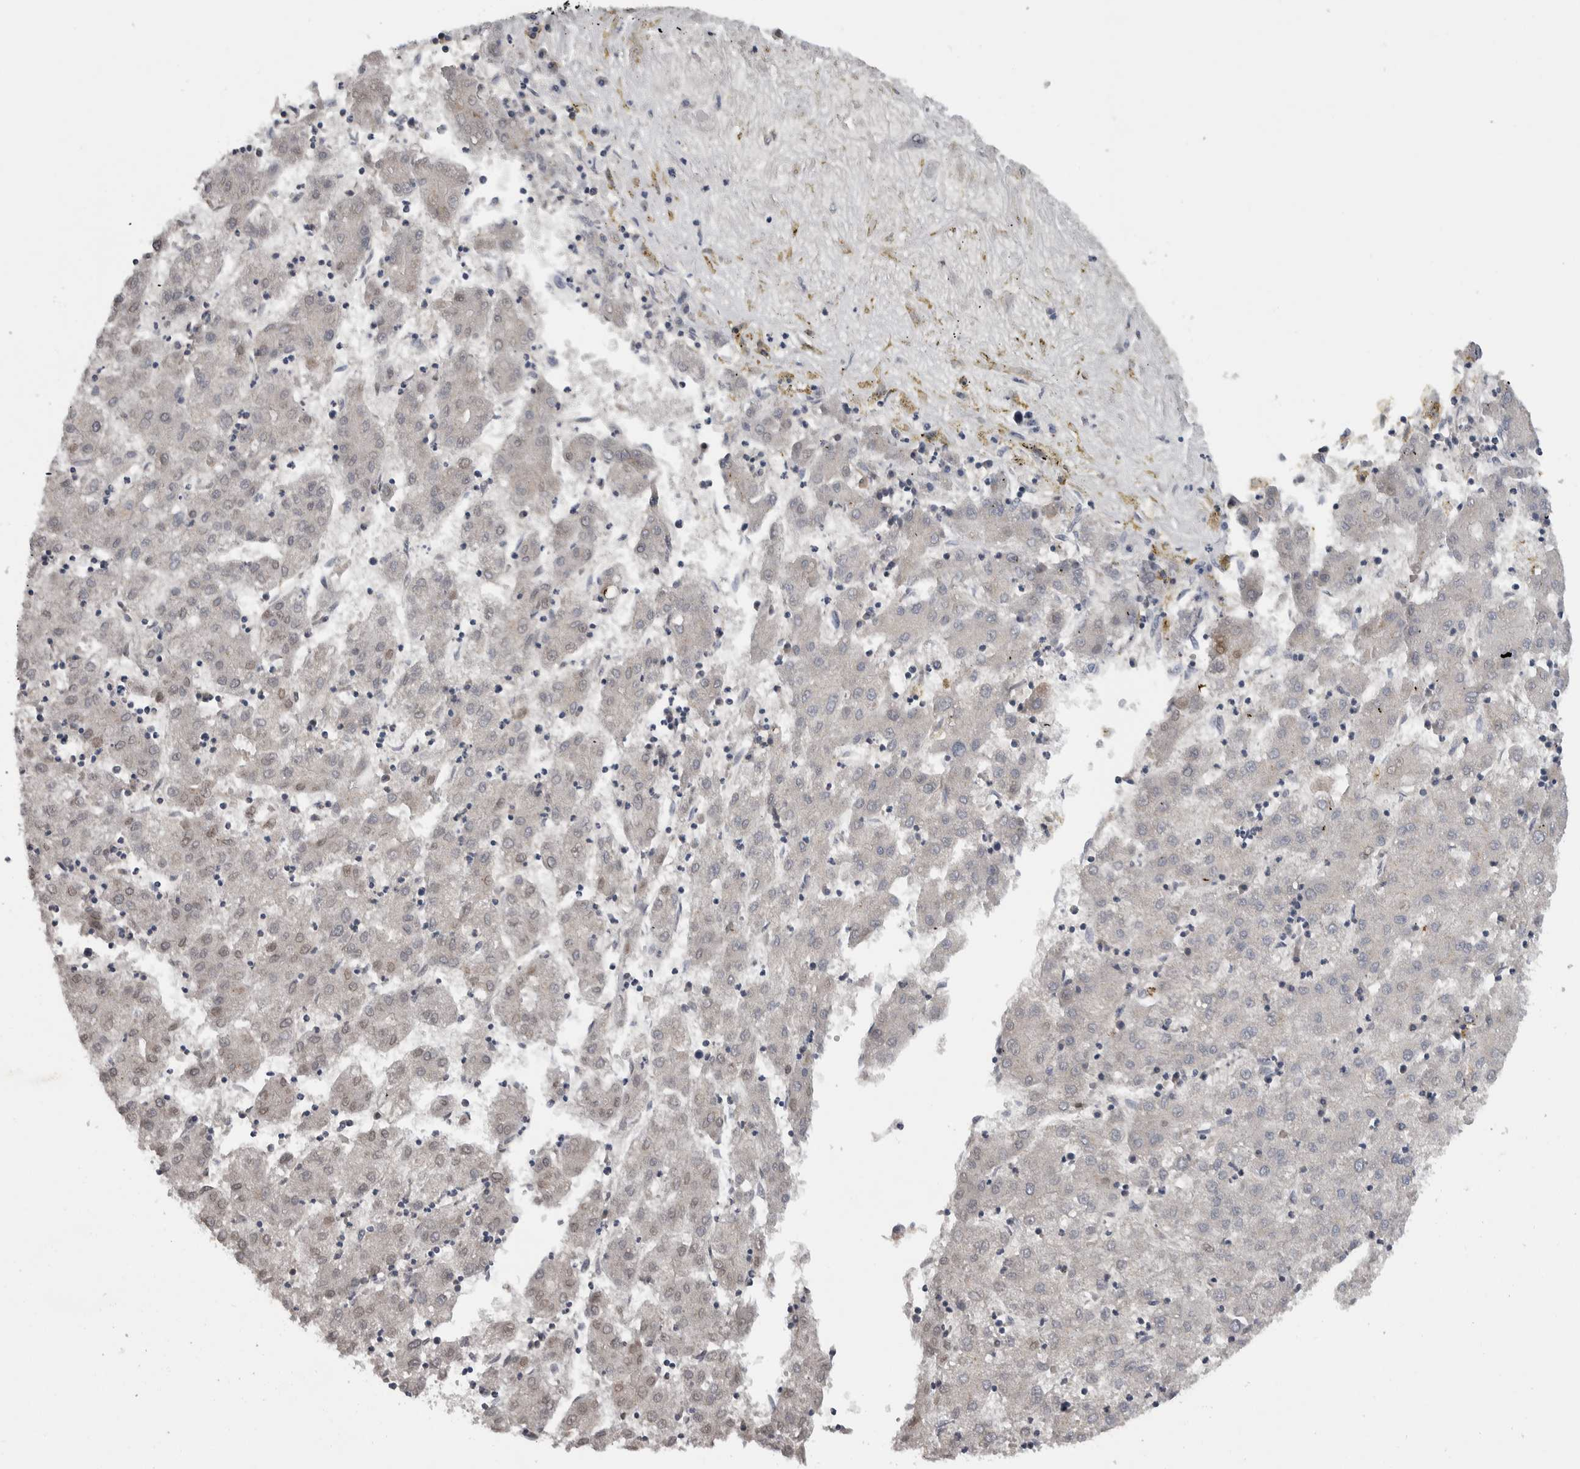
{"staining": {"intensity": "weak", "quantity": "<25%", "location": "nuclear"}, "tissue": "liver cancer", "cell_type": "Tumor cells", "image_type": "cancer", "snomed": [{"axis": "morphology", "description": "Carcinoma, Hepatocellular, NOS"}, {"axis": "topography", "description": "Liver"}], "caption": "Tumor cells are negative for brown protein staining in liver cancer (hepatocellular carcinoma).", "gene": "FAM83G", "patient": {"sex": "male", "age": 72}}